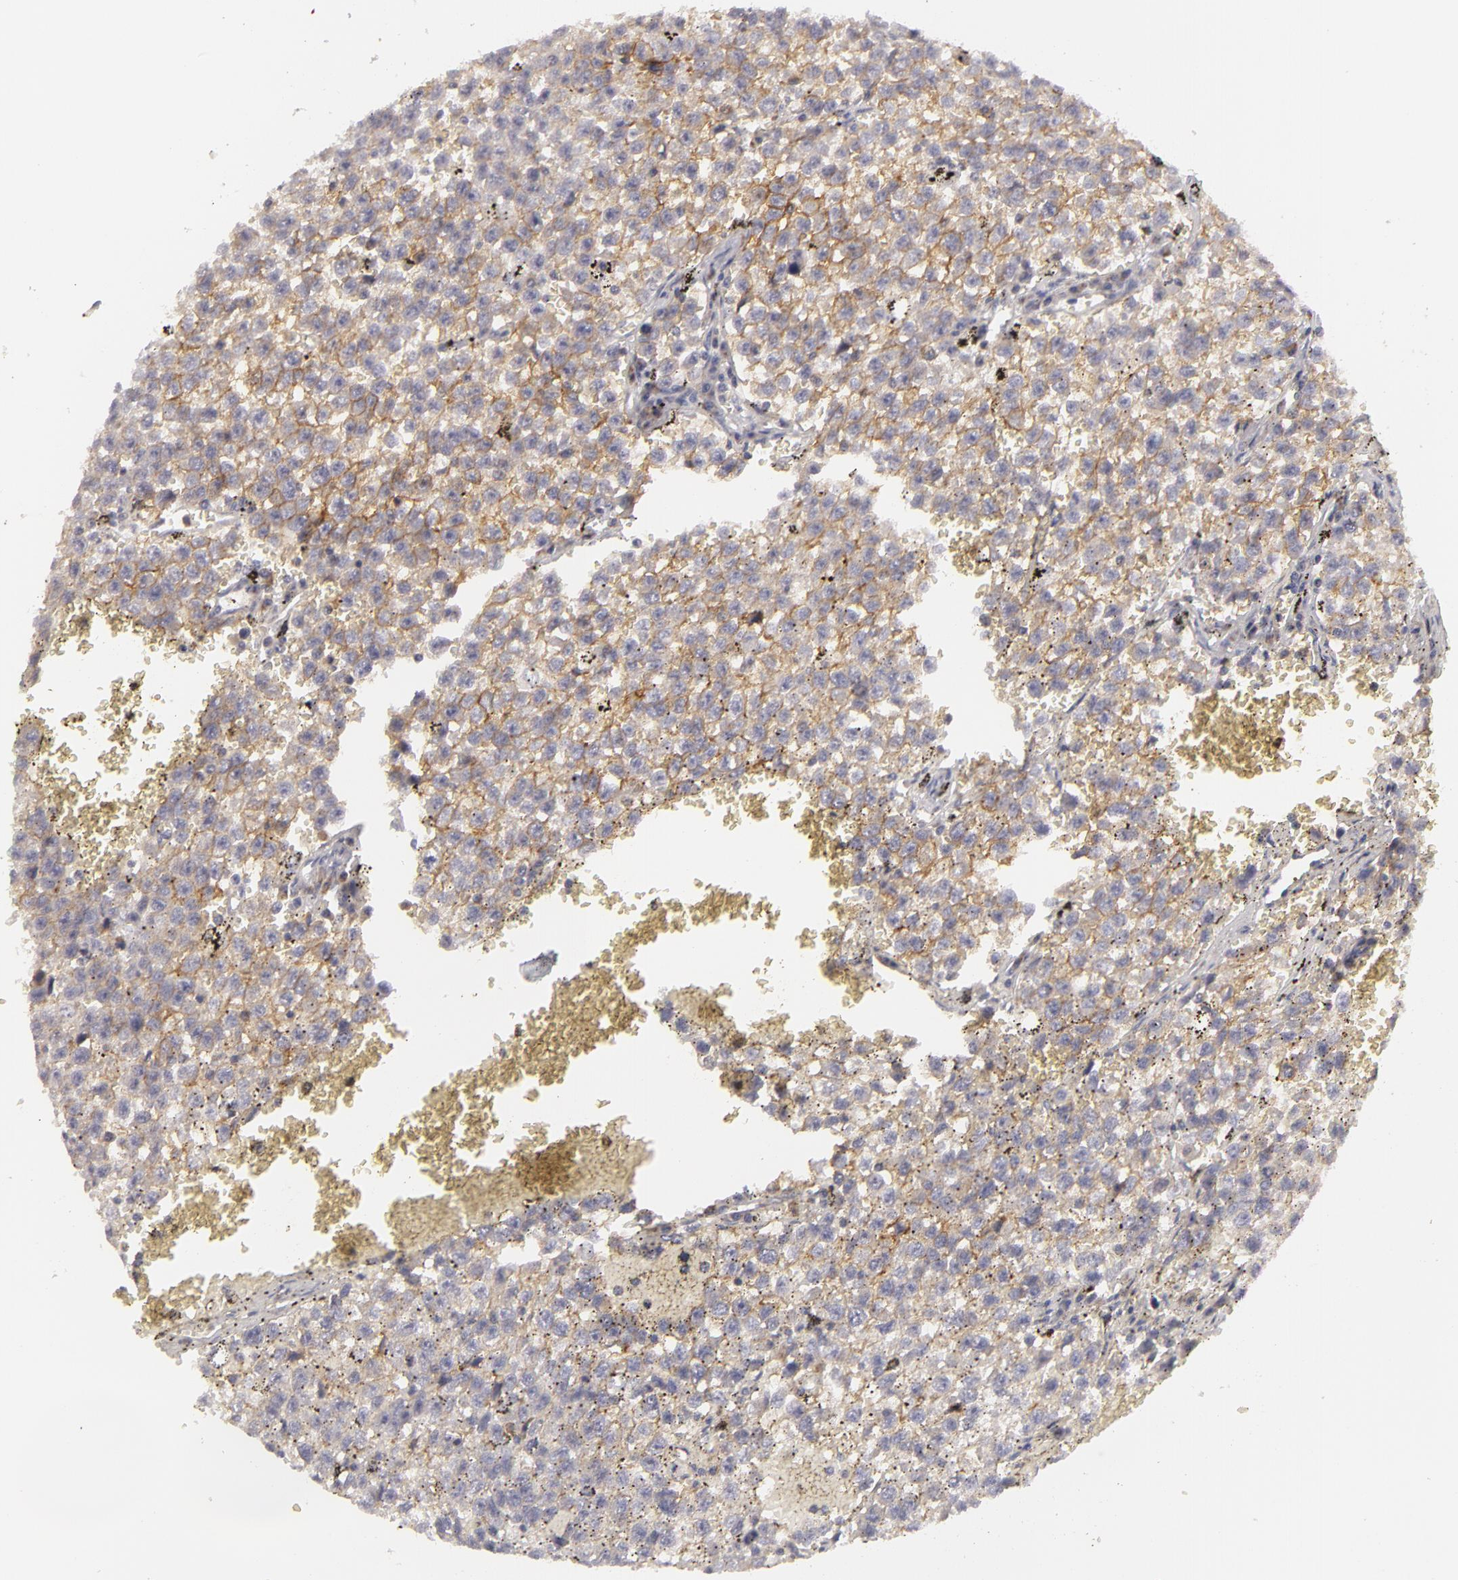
{"staining": {"intensity": "moderate", "quantity": ">75%", "location": "cytoplasmic/membranous"}, "tissue": "testis cancer", "cell_type": "Tumor cells", "image_type": "cancer", "snomed": [{"axis": "morphology", "description": "Seminoma, NOS"}, {"axis": "topography", "description": "Testis"}], "caption": "The micrograph demonstrates immunohistochemical staining of seminoma (testis). There is moderate cytoplasmic/membranous positivity is appreciated in approximately >75% of tumor cells. (brown staining indicates protein expression, while blue staining denotes nuclei).", "gene": "ATP2B3", "patient": {"sex": "male", "age": 35}}